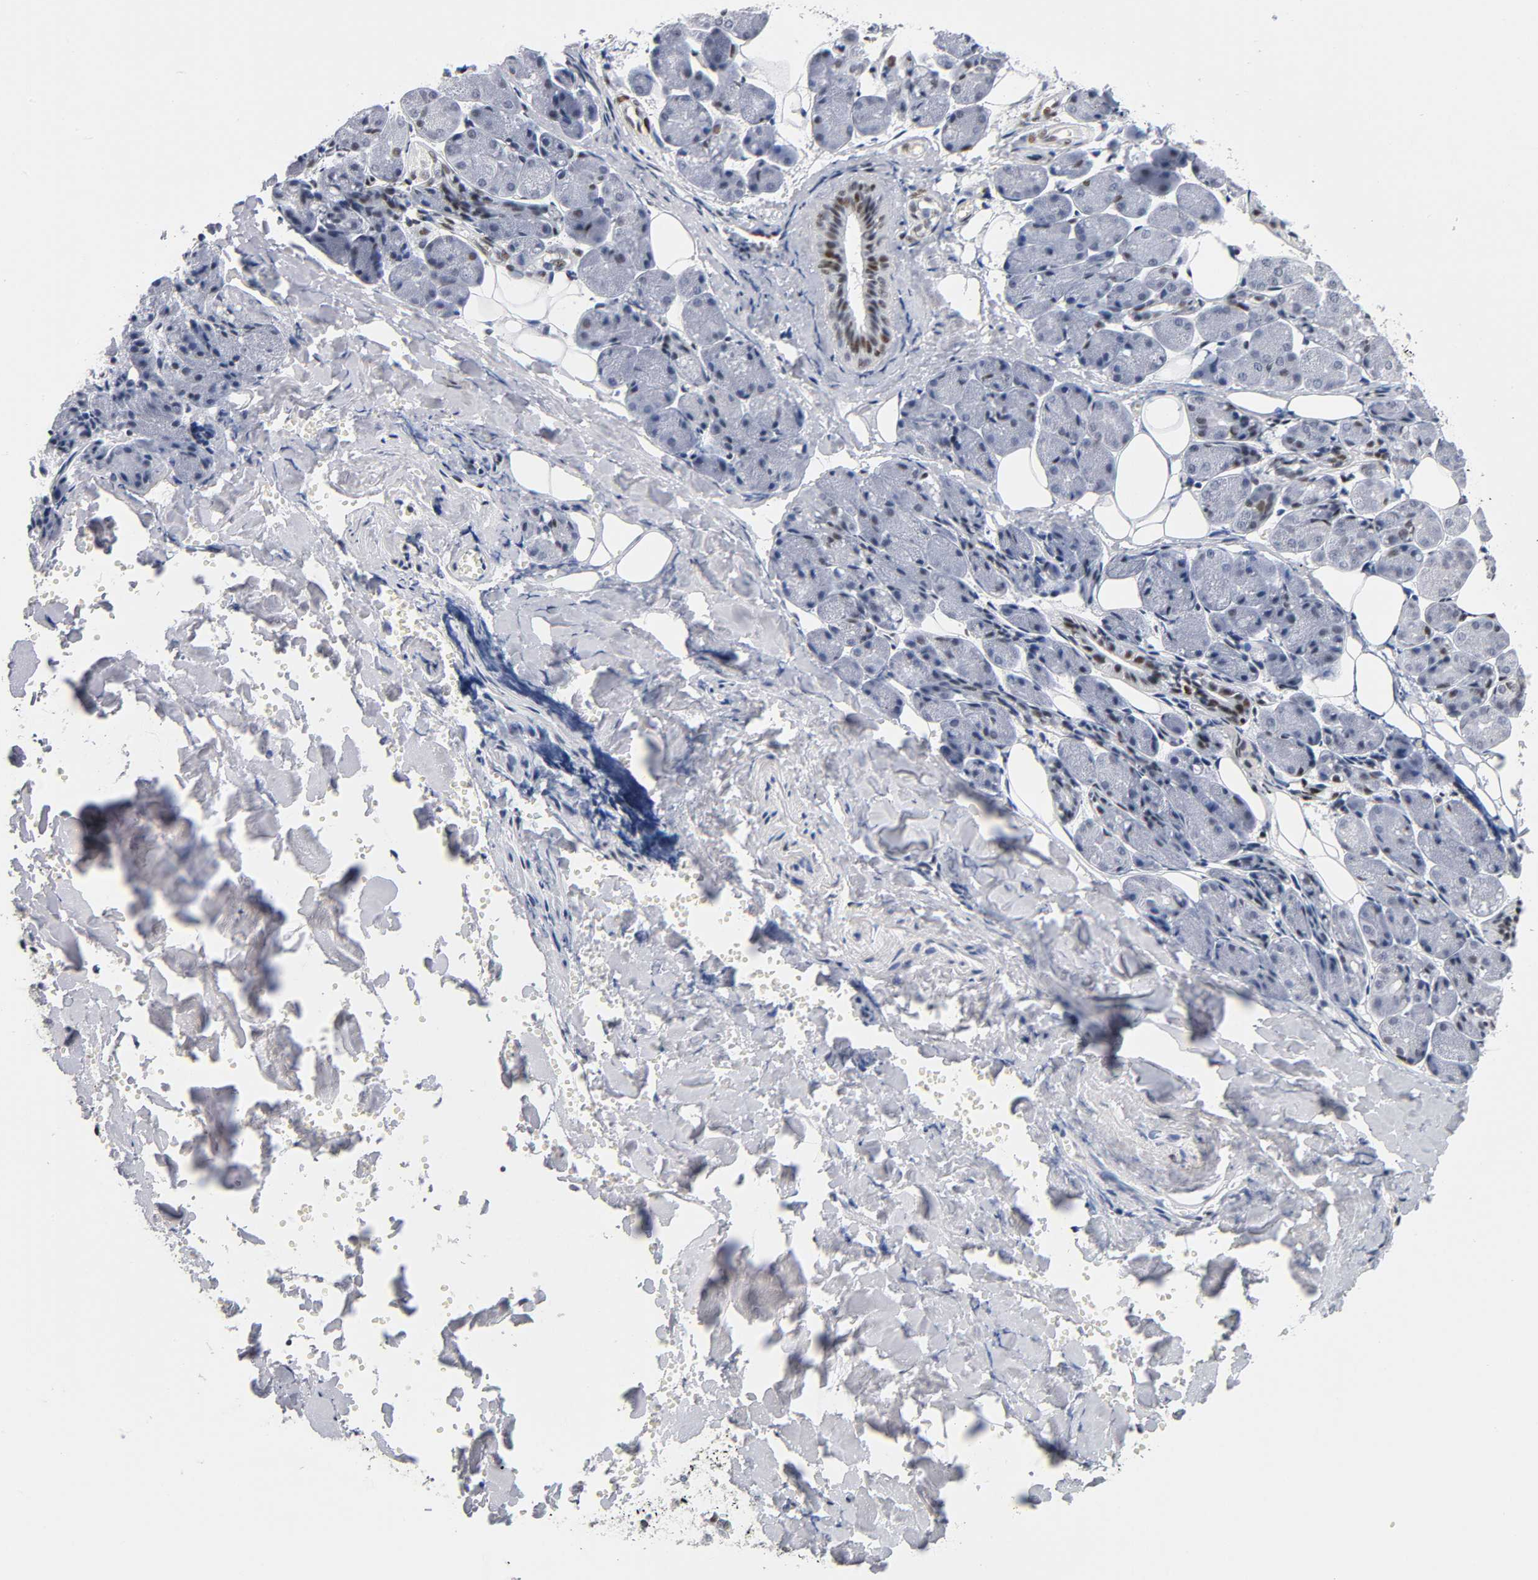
{"staining": {"intensity": "moderate", "quantity": "25%-75%", "location": "nuclear"}, "tissue": "salivary gland", "cell_type": "Glandular cells", "image_type": "normal", "snomed": [{"axis": "morphology", "description": "Normal tissue, NOS"}, {"axis": "morphology", "description": "Adenoma, NOS"}, {"axis": "topography", "description": "Salivary gland"}], "caption": "Immunohistochemistry (IHC) image of unremarkable salivary gland: human salivary gland stained using immunohistochemistry (IHC) demonstrates medium levels of moderate protein expression localized specifically in the nuclear of glandular cells, appearing as a nuclear brown color.", "gene": "SP3", "patient": {"sex": "female", "age": 32}}